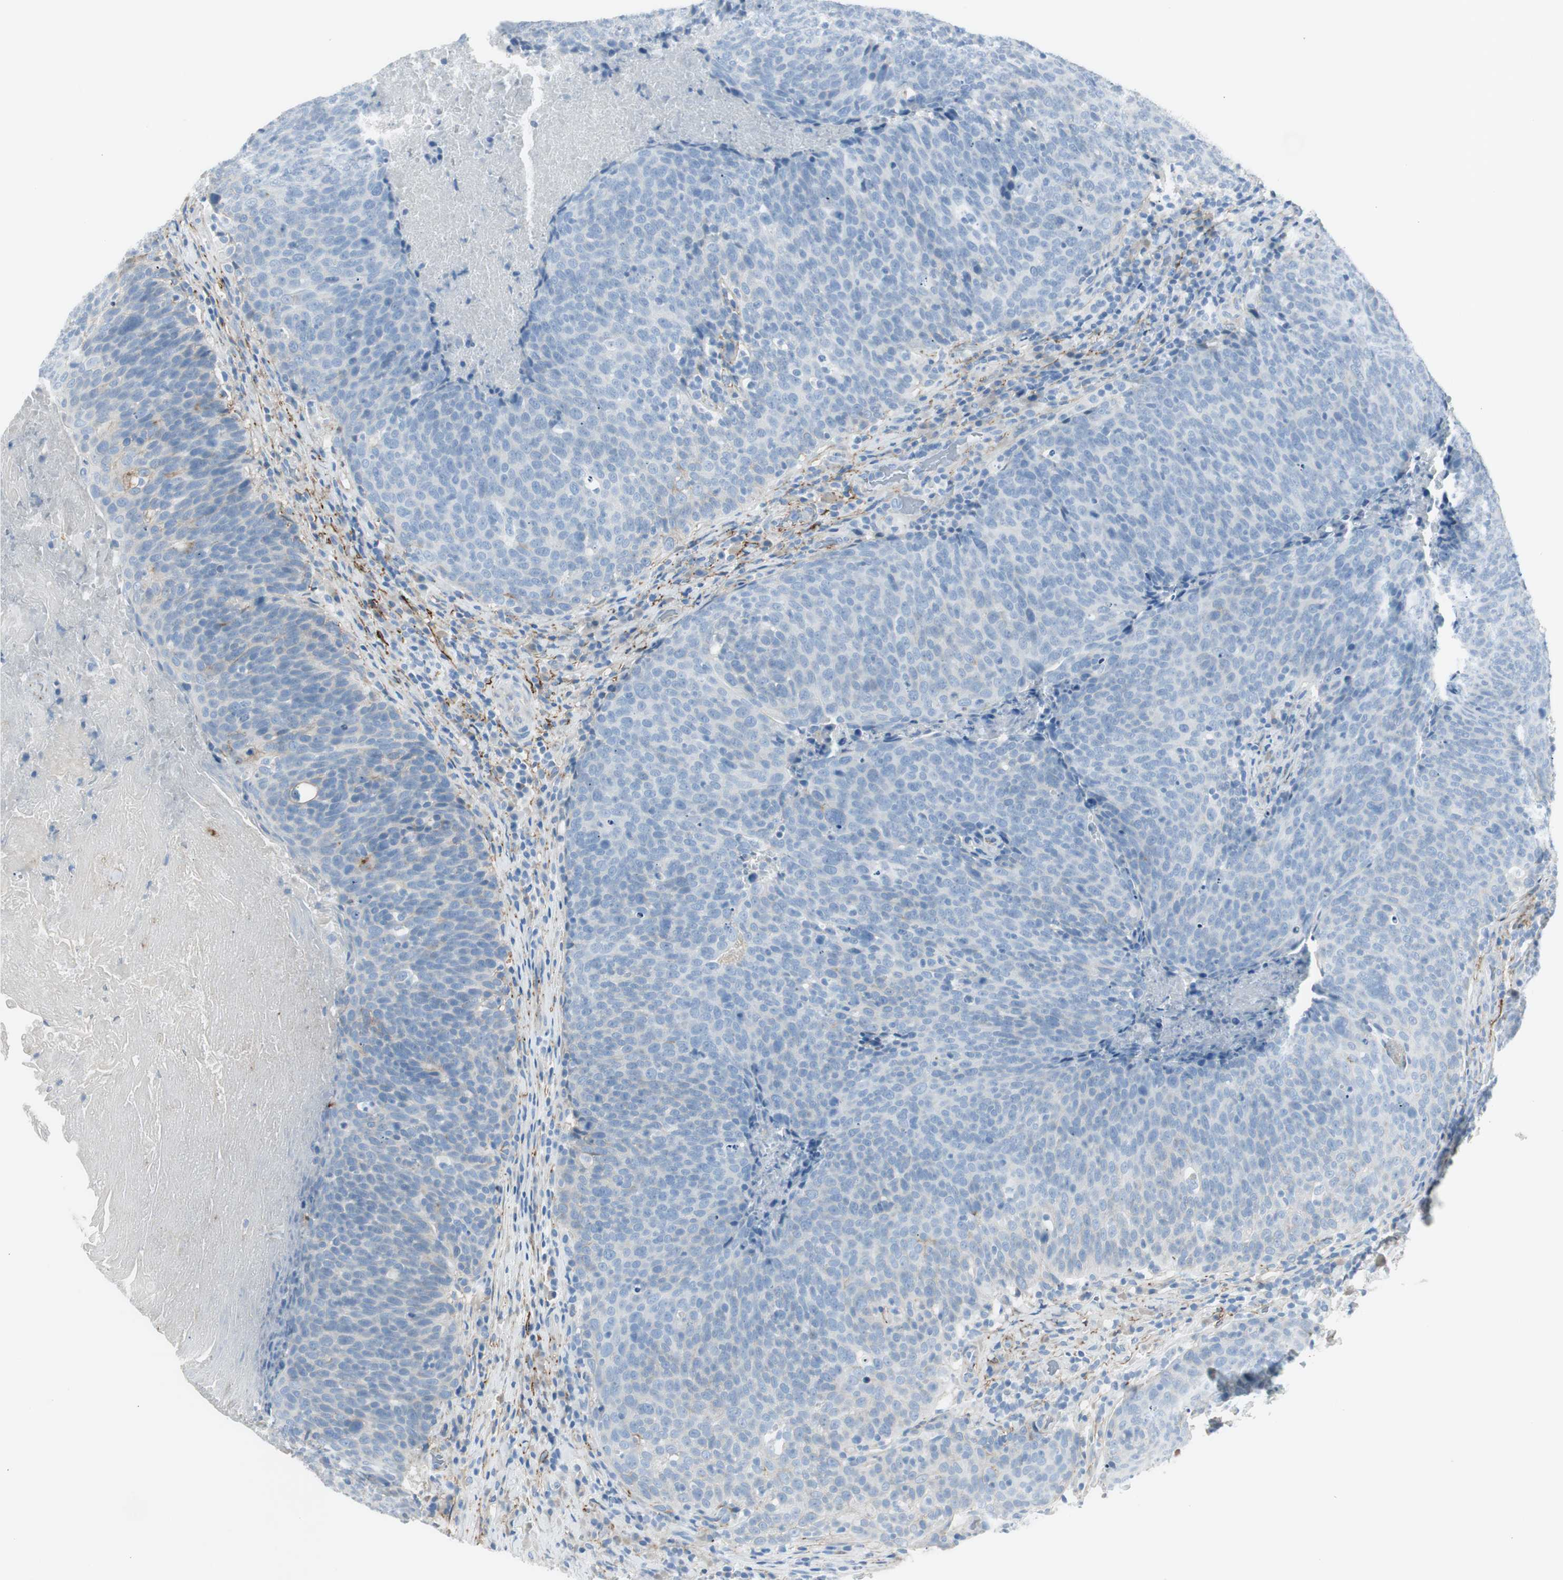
{"staining": {"intensity": "negative", "quantity": "none", "location": "none"}, "tissue": "head and neck cancer", "cell_type": "Tumor cells", "image_type": "cancer", "snomed": [{"axis": "morphology", "description": "Squamous cell carcinoma, NOS"}, {"axis": "morphology", "description": "Squamous cell carcinoma, metastatic, NOS"}, {"axis": "topography", "description": "Lymph node"}, {"axis": "topography", "description": "Head-Neck"}], "caption": "High power microscopy histopathology image of an immunohistochemistry image of head and neck metastatic squamous cell carcinoma, revealing no significant staining in tumor cells. (DAB IHC visualized using brightfield microscopy, high magnification).", "gene": "CACNA2D1", "patient": {"sex": "male", "age": 62}}